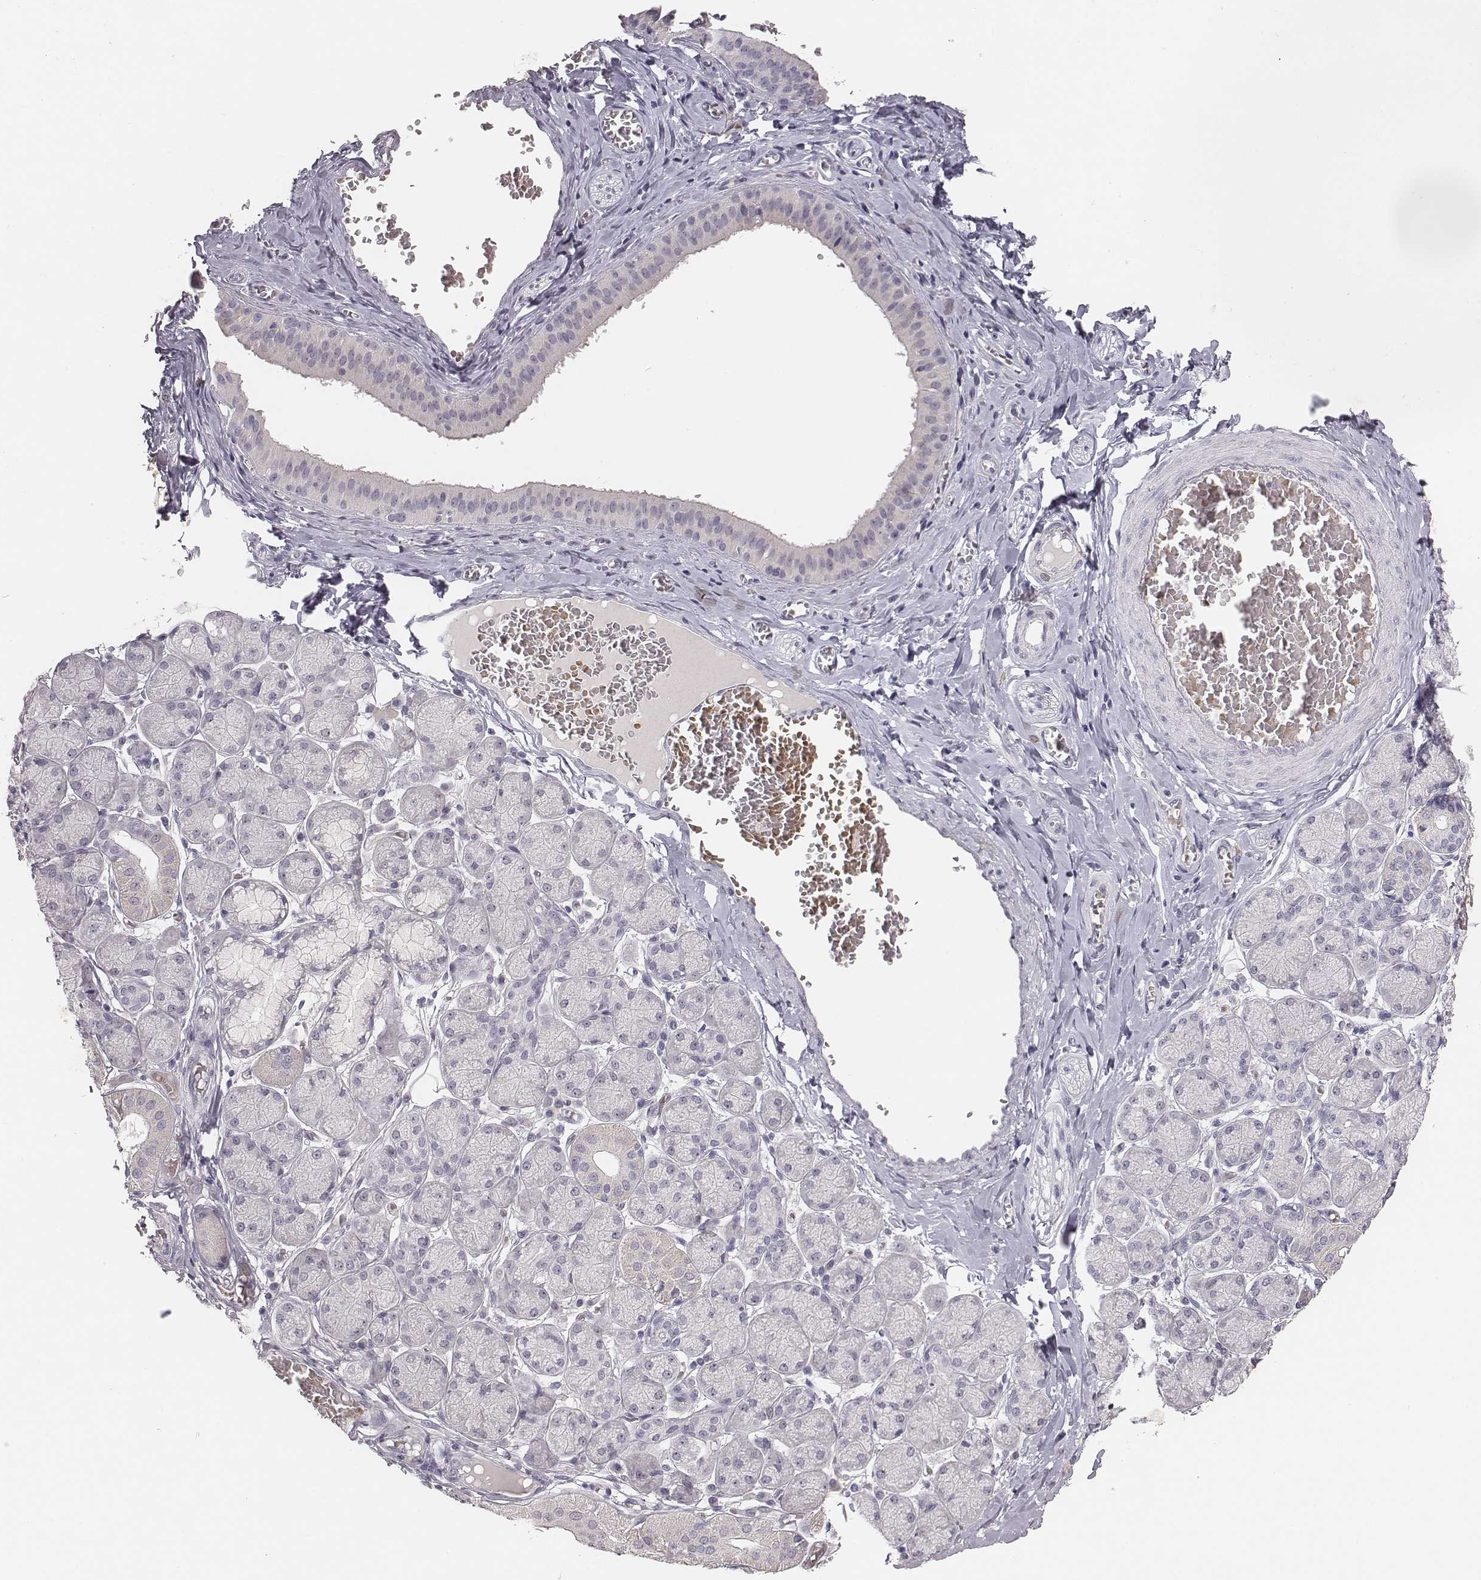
{"staining": {"intensity": "negative", "quantity": "none", "location": "none"}, "tissue": "salivary gland", "cell_type": "Glandular cells", "image_type": "normal", "snomed": [{"axis": "morphology", "description": "Normal tissue, NOS"}, {"axis": "topography", "description": "Salivary gland"}, {"axis": "topography", "description": "Peripheral nerve tissue"}], "caption": "DAB (3,3'-diaminobenzidine) immunohistochemical staining of normal human salivary gland displays no significant positivity in glandular cells. Nuclei are stained in blue.", "gene": "NIFK", "patient": {"sex": "female", "age": 24}}